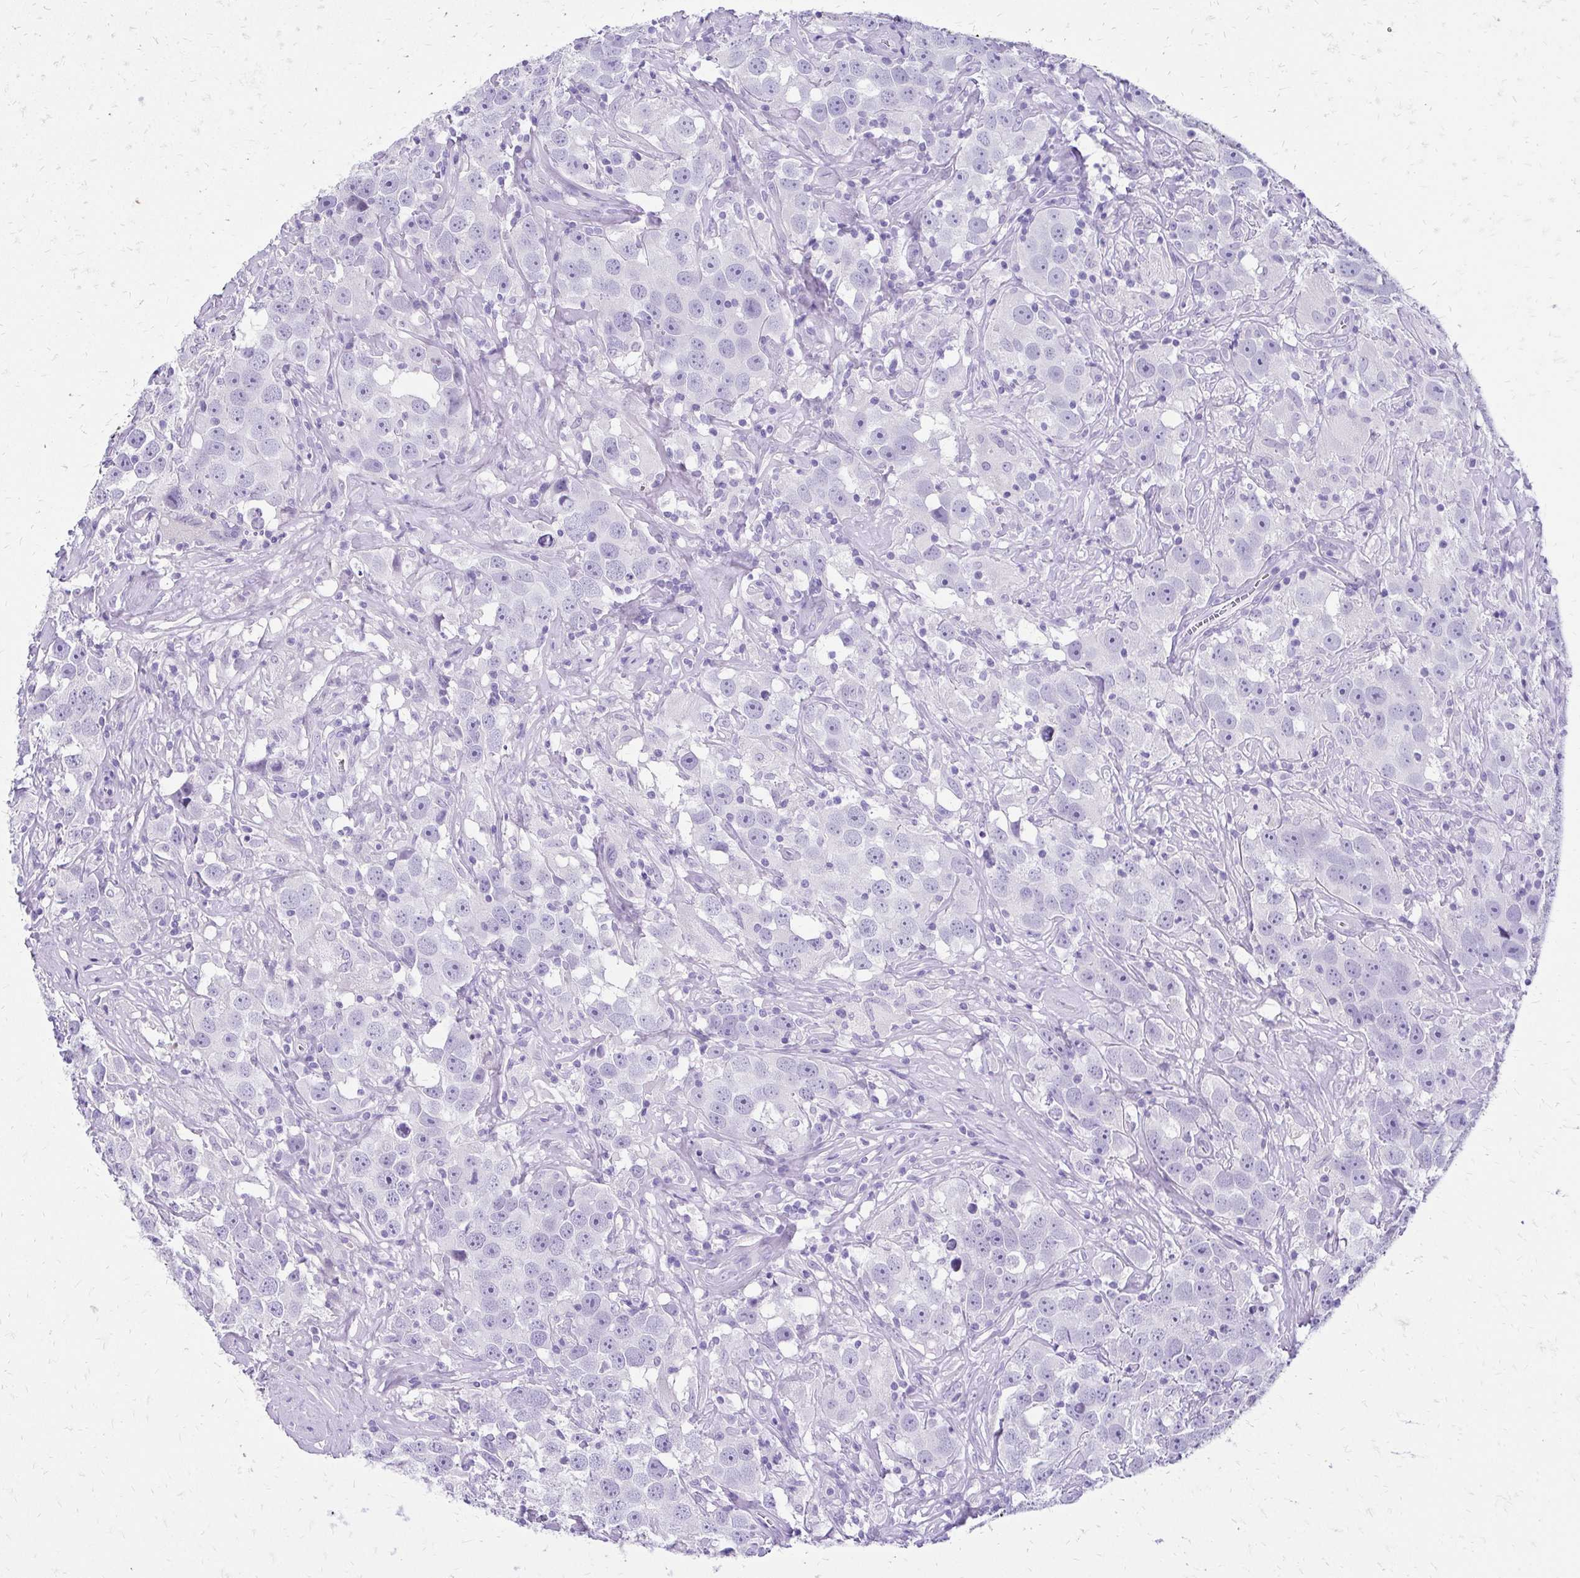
{"staining": {"intensity": "negative", "quantity": "none", "location": "none"}, "tissue": "testis cancer", "cell_type": "Tumor cells", "image_type": "cancer", "snomed": [{"axis": "morphology", "description": "Seminoma, NOS"}, {"axis": "topography", "description": "Testis"}], "caption": "The IHC histopathology image has no significant staining in tumor cells of seminoma (testis) tissue.", "gene": "SLC32A1", "patient": {"sex": "male", "age": 49}}